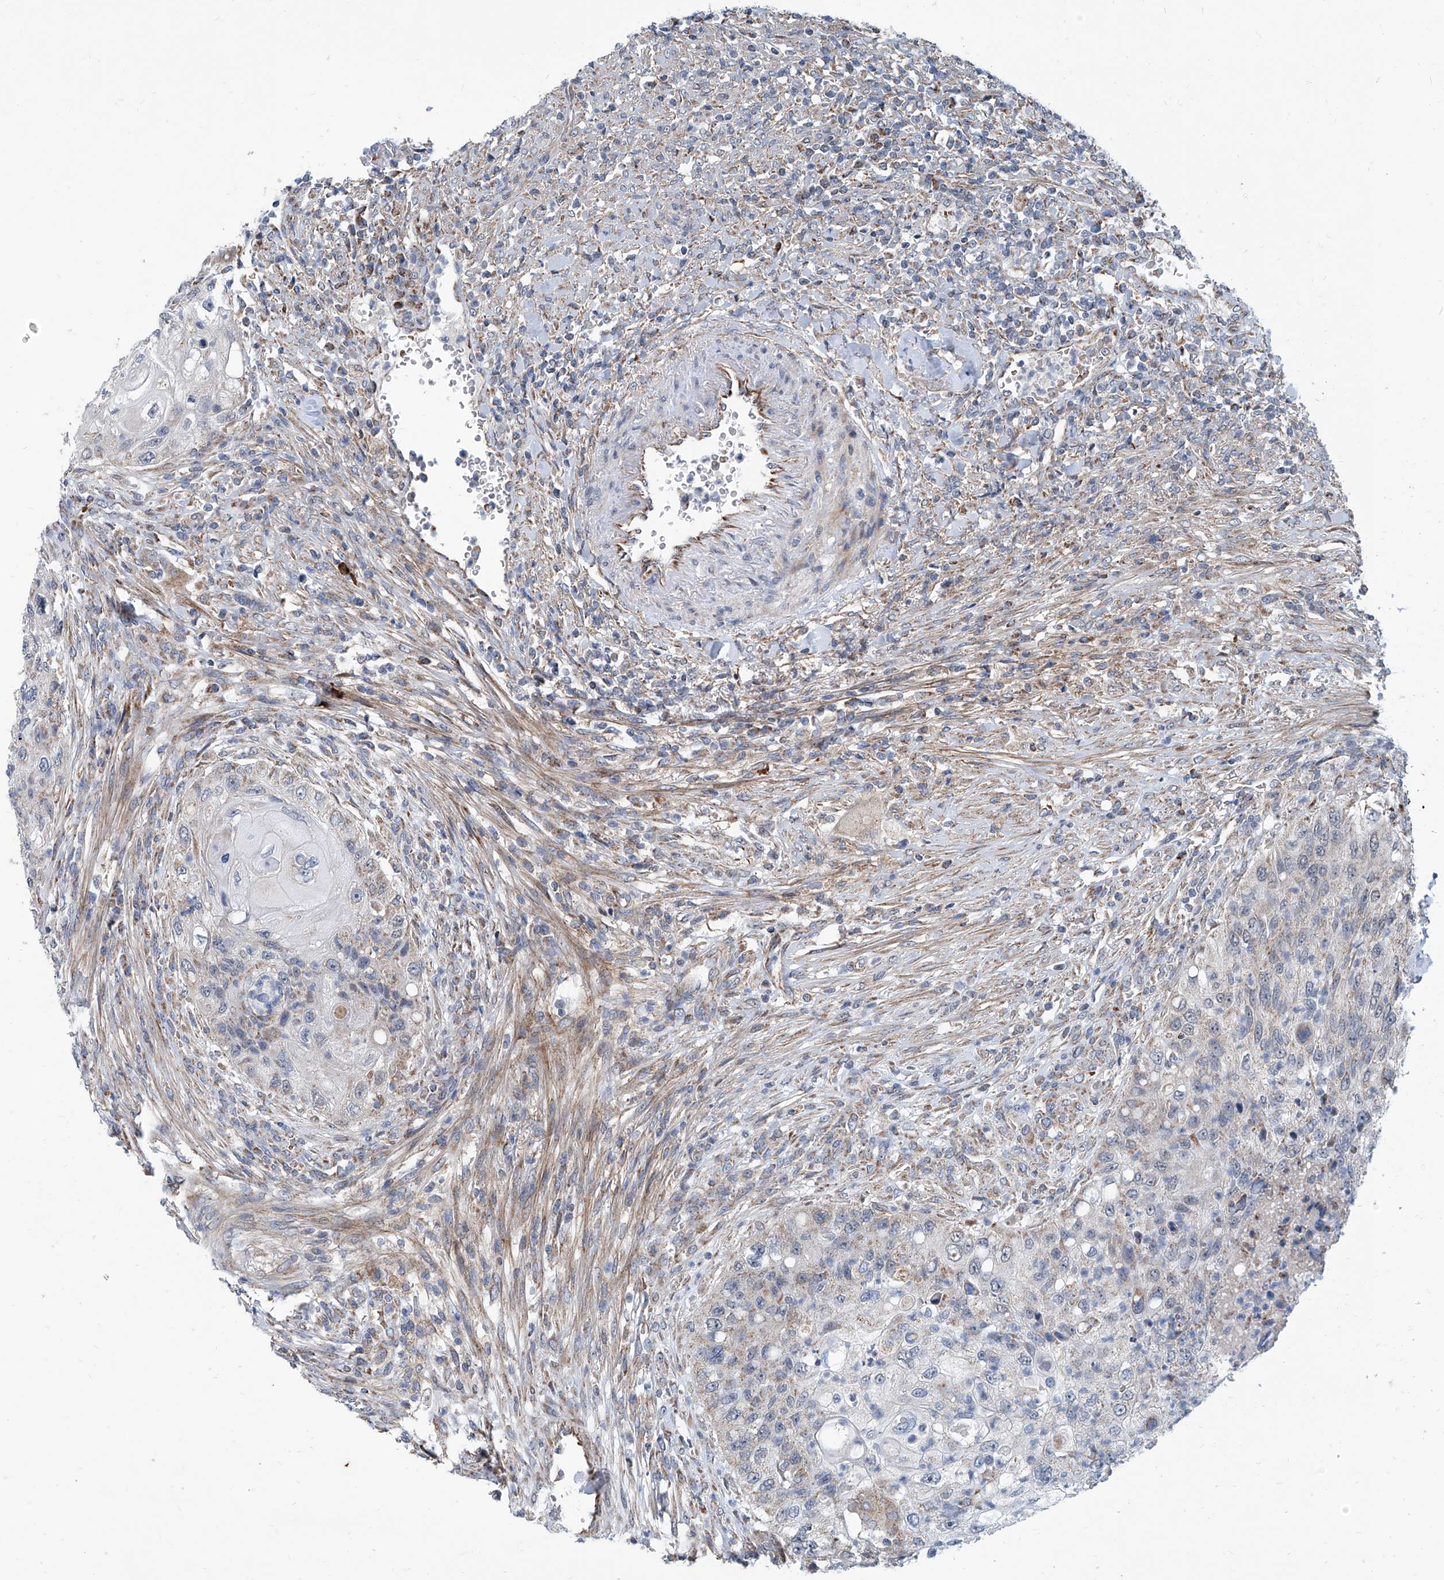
{"staining": {"intensity": "weak", "quantity": "25%-75%", "location": "cytoplasmic/membranous"}, "tissue": "urothelial cancer", "cell_type": "Tumor cells", "image_type": "cancer", "snomed": [{"axis": "morphology", "description": "Urothelial carcinoma, High grade"}, {"axis": "topography", "description": "Urinary bladder"}], "caption": "Immunohistochemistry image of human urothelial cancer stained for a protein (brown), which demonstrates low levels of weak cytoplasmic/membranous expression in approximately 25%-75% of tumor cells.", "gene": "USP48", "patient": {"sex": "female", "age": 60}}